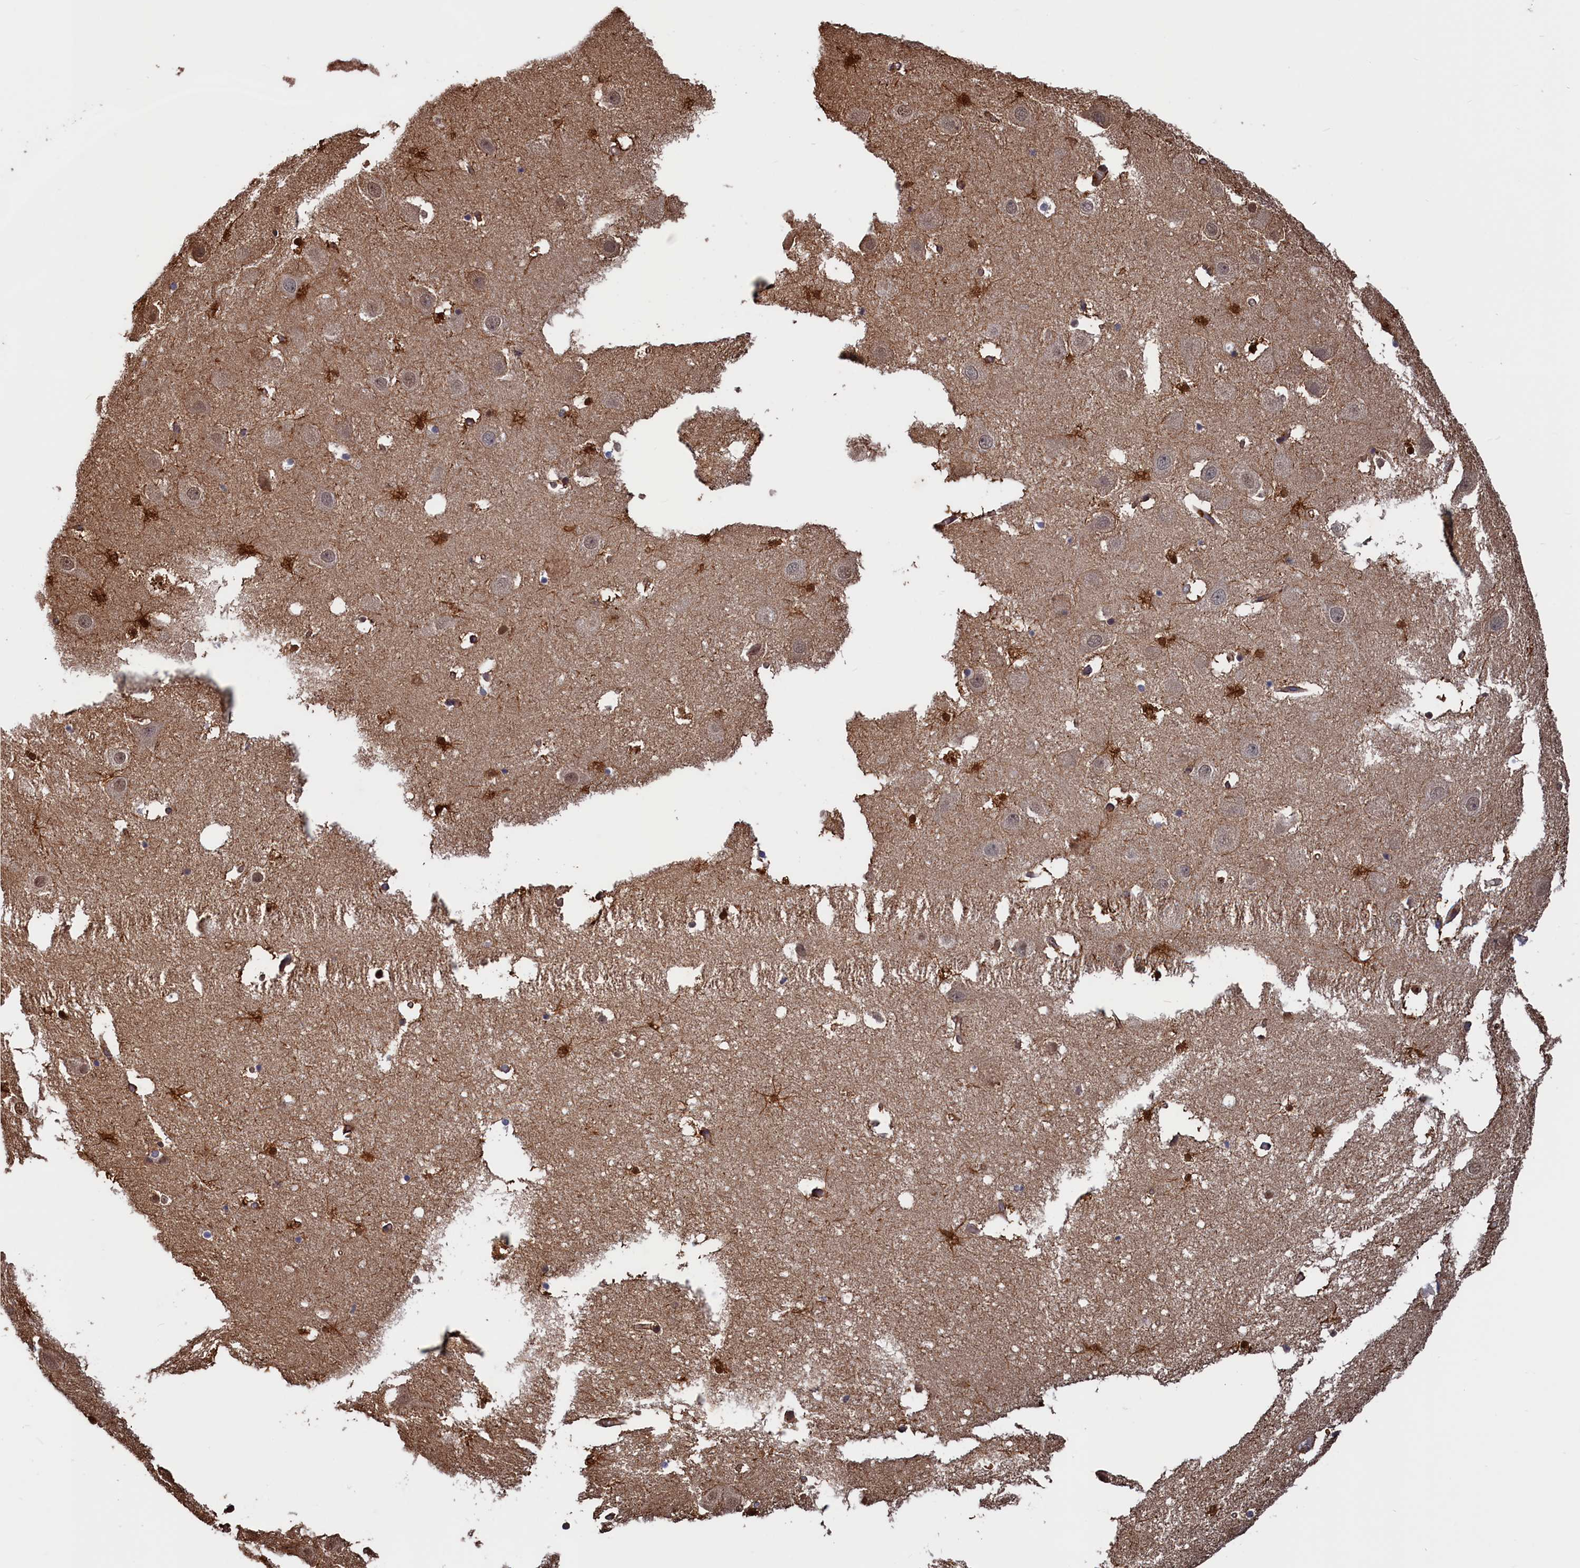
{"staining": {"intensity": "moderate", "quantity": "<25%", "location": "cytoplasmic/membranous,nuclear"}, "tissue": "hippocampus", "cell_type": "Glial cells", "image_type": "normal", "snomed": [{"axis": "morphology", "description": "Normal tissue, NOS"}, {"axis": "topography", "description": "Hippocampus"}], "caption": "Immunohistochemistry (IHC) micrograph of normal hippocampus: human hippocampus stained using IHC displays low levels of moderate protein expression localized specifically in the cytoplasmic/membranous,nuclear of glial cells, appearing as a cytoplasmic/membranous,nuclear brown color.", "gene": "PLP2", "patient": {"sex": "female", "age": 52}}